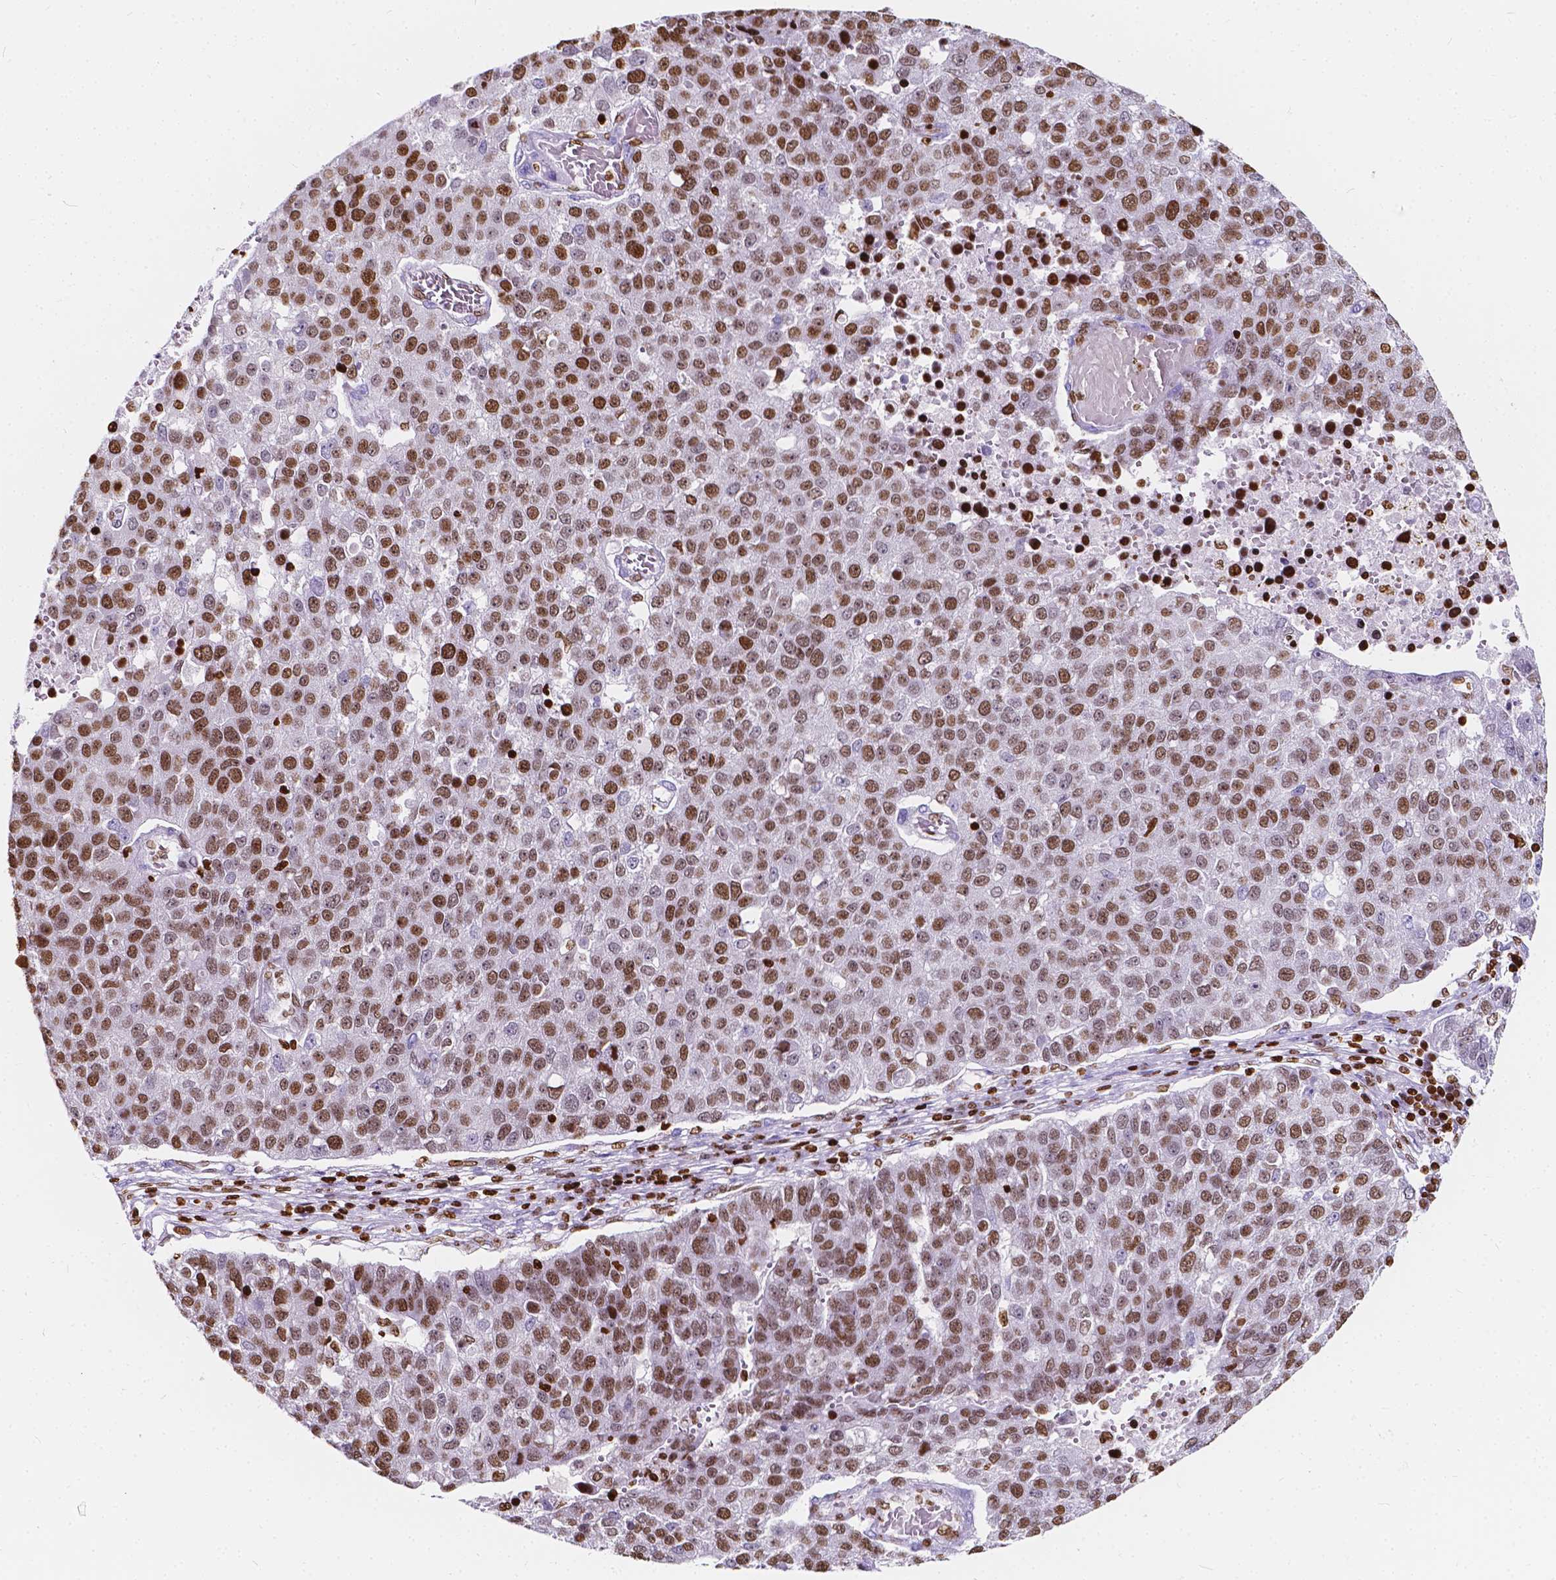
{"staining": {"intensity": "moderate", "quantity": ">75%", "location": "nuclear"}, "tissue": "pancreatic cancer", "cell_type": "Tumor cells", "image_type": "cancer", "snomed": [{"axis": "morphology", "description": "Adenocarcinoma, NOS"}, {"axis": "topography", "description": "Pancreas"}], "caption": "Pancreatic adenocarcinoma stained with DAB IHC shows medium levels of moderate nuclear expression in approximately >75% of tumor cells. (brown staining indicates protein expression, while blue staining denotes nuclei).", "gene": "CBY3", "patient": {"sex": "female", "age": 61}}